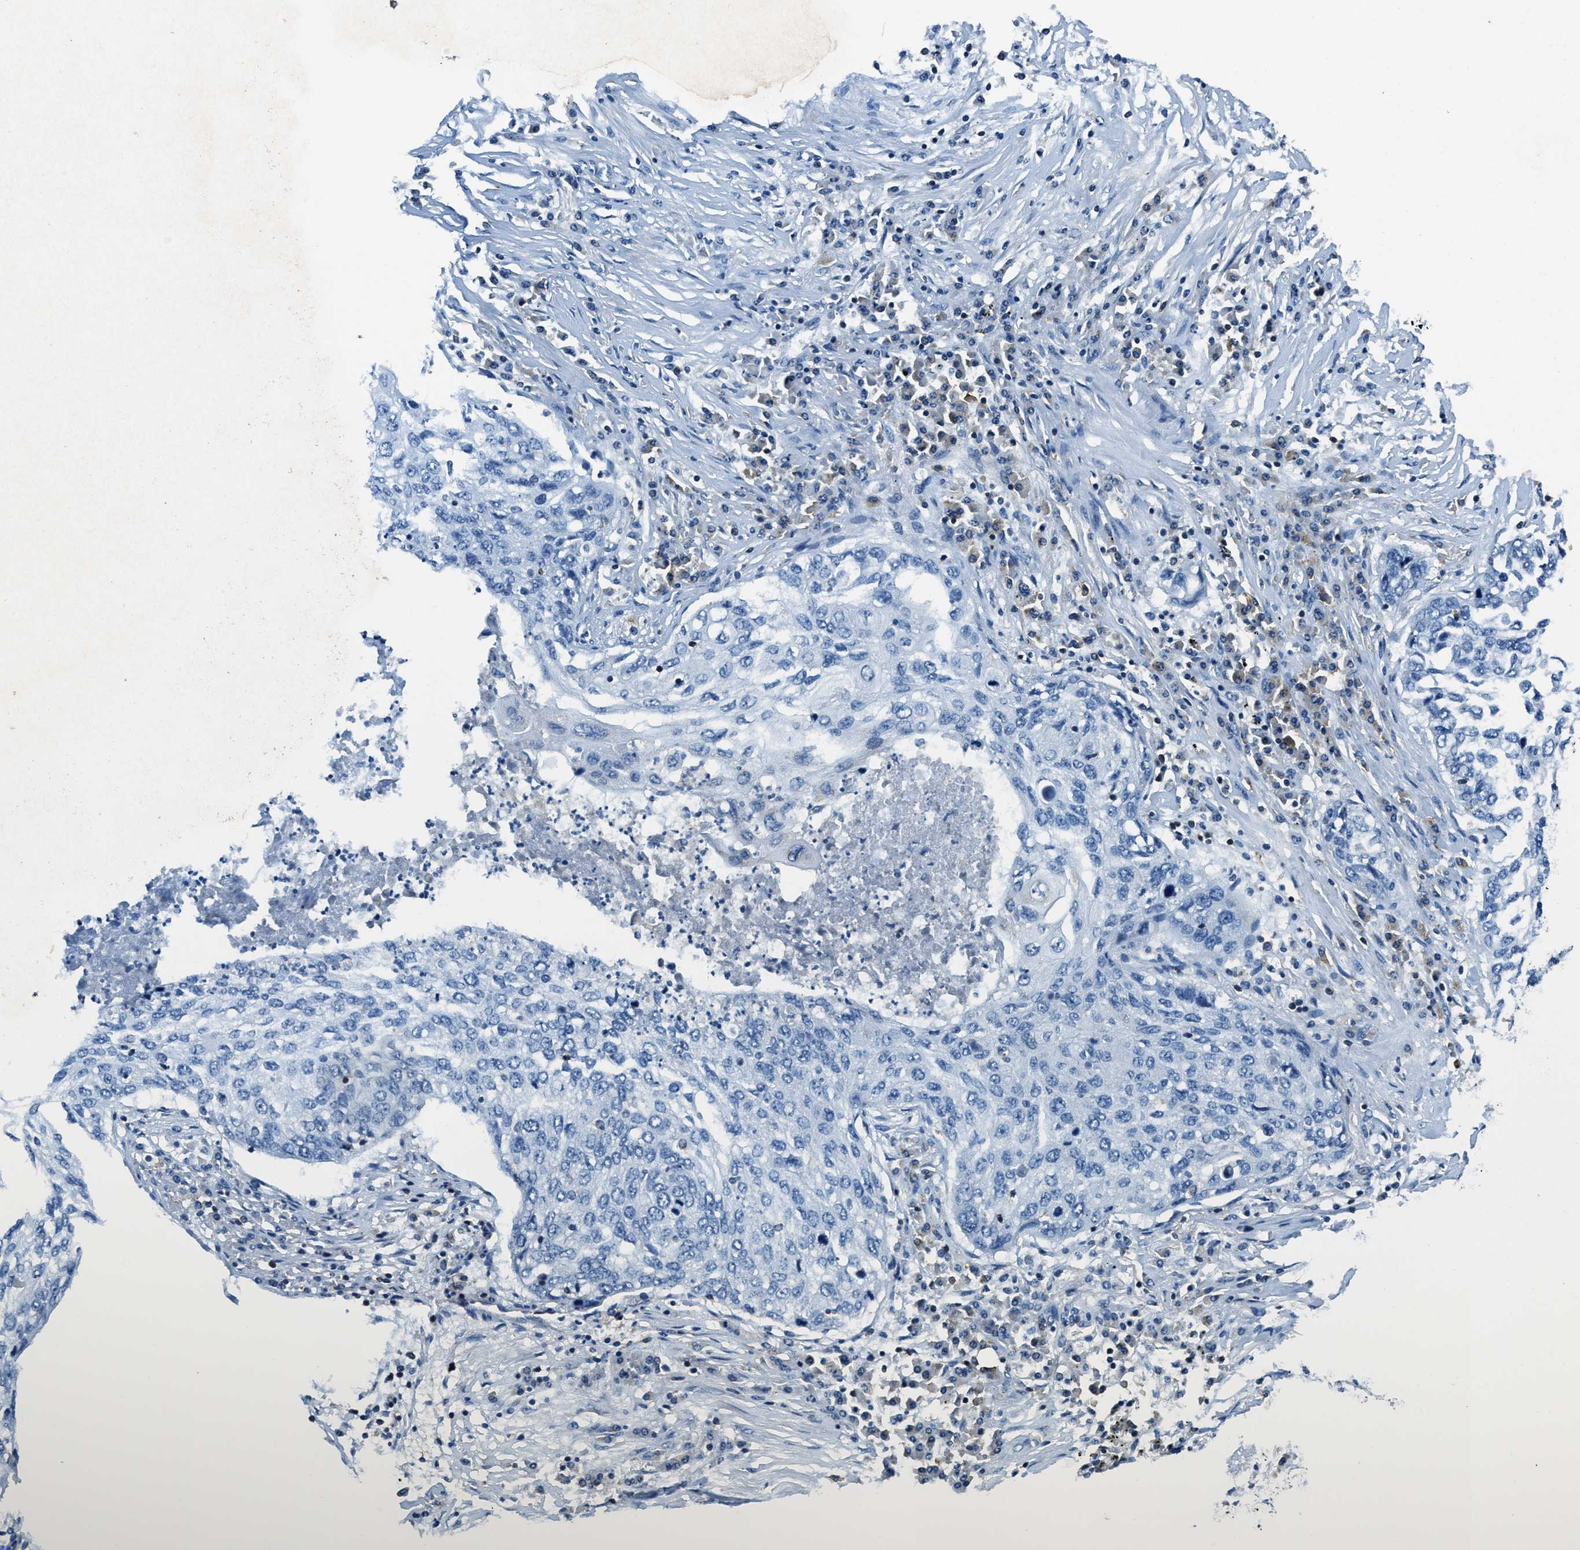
{"staining": {"intensity": "negative", "quantity": "none", "location": "none"}, "tissue": "lung cancer", "cell_type": "Tumor cells", "image_type": "cancer", "snomed": [{"axis": "morphology", "description": "Squamous cell carcinoma, NOS"}, {"axis": "topography", "description": "Lung"}], "caption": "High magnification brightfield microscopy of lung cancer stained with DAB (brown) and counterstained with hematoxylin (blue): tumor cells show no significant staining.", "gene": "MYO1G", "patient": {"sex": "female", "age": 63}}